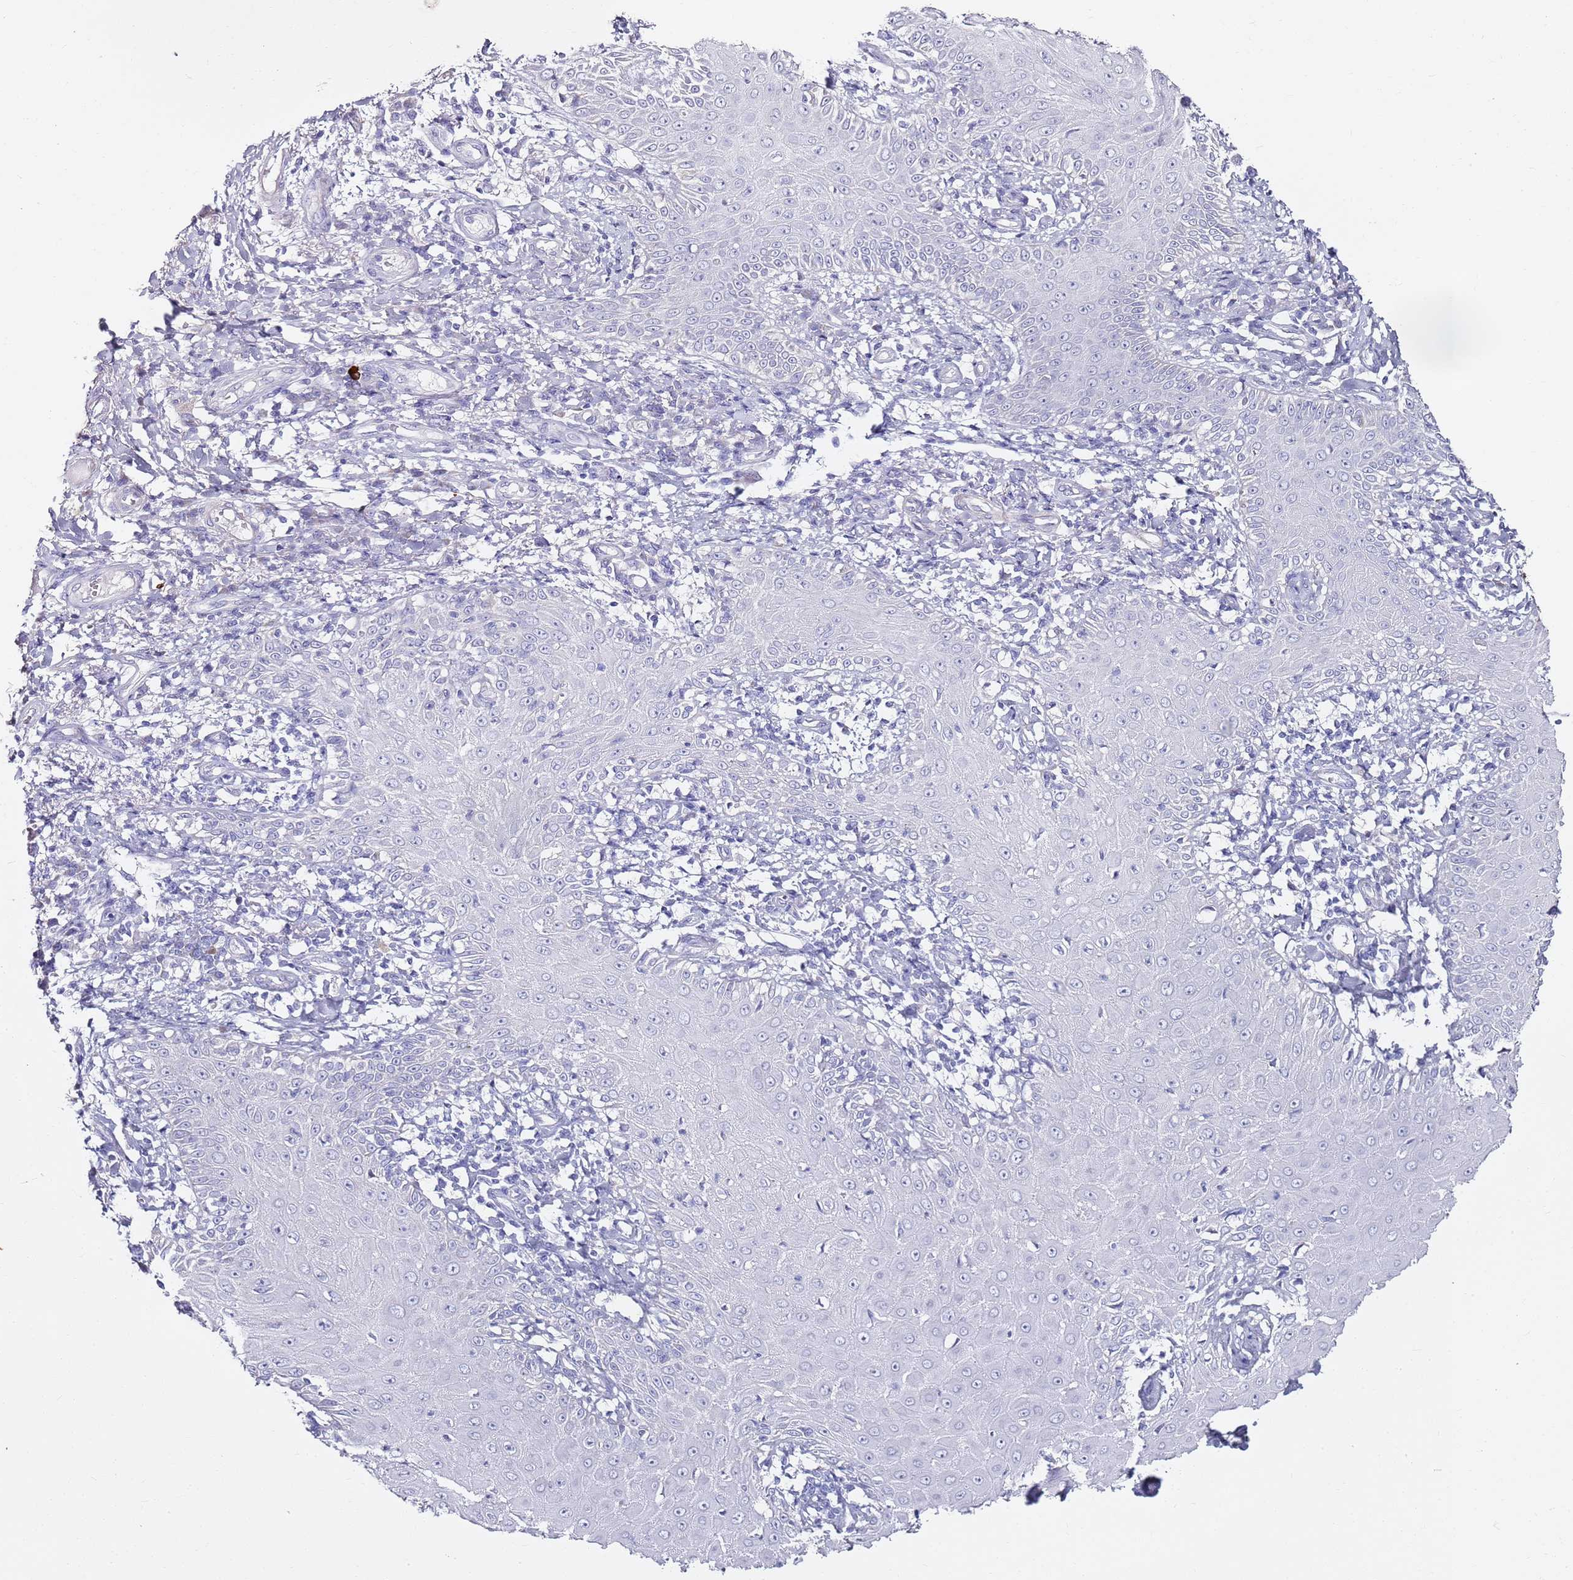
{"staining": {"intensity": "negative", "quantity": "none", "location": "none"}, "tissue": "skin cancer", "cell_type": "Tumor cells", "image_type": "cancer", "snomed": [{"axis": "morphology", "description": "Squamous cell carcinoma, NOS"}, {"axis": "topography", "description": "Skin"}], "caption": "High power microscopy micrograph of an immunohistochemistry micrograph of skin squamous cell carcinoma, revealing no significant positivity in tumor cells.", "gene": "MYBPC3", "patient": {"sex": "male", "age": 70}}